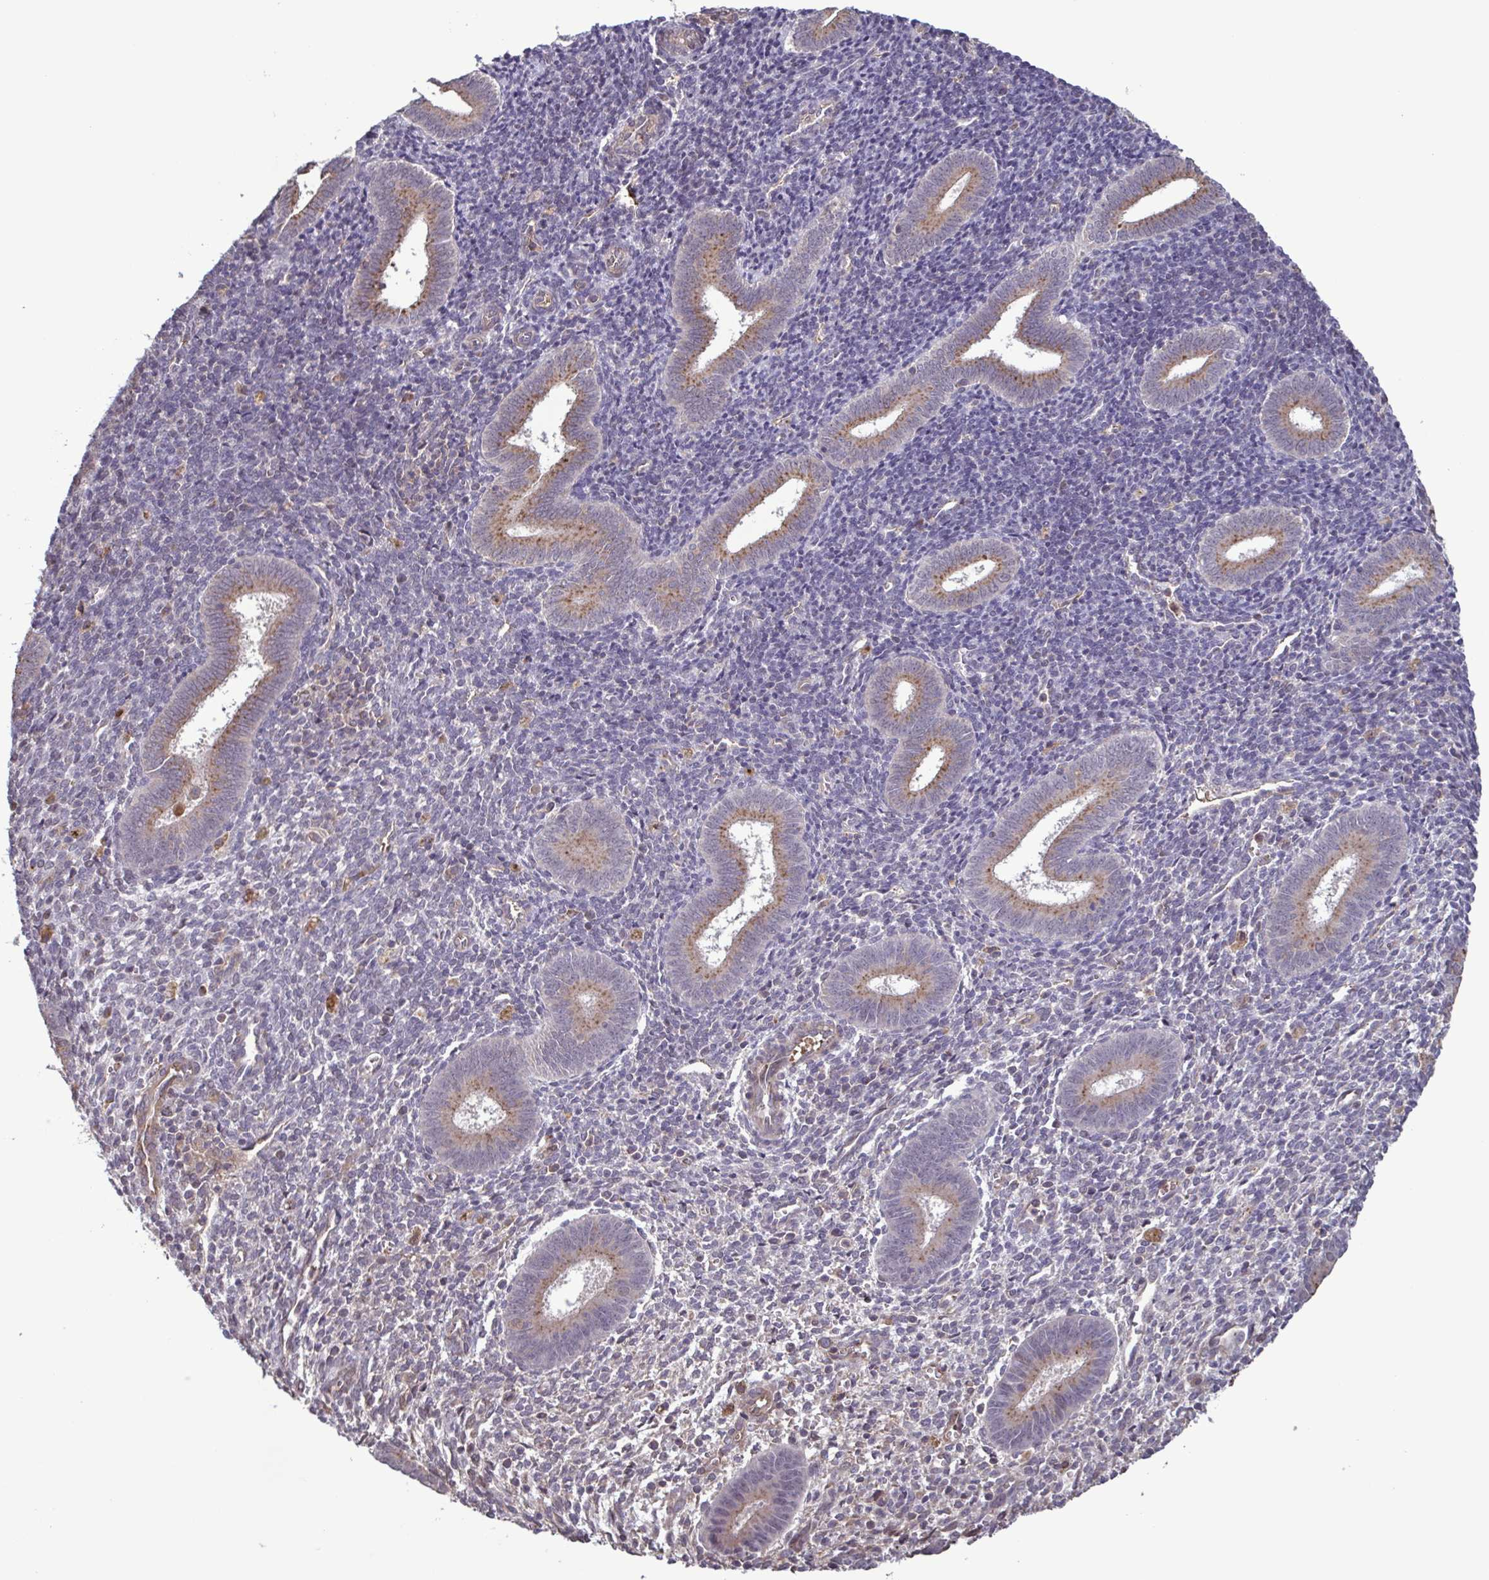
{"staining": {"intensity": "weak", "quantity": "25%-75%", "location": "cytoplasmic/membranous"}, "tissue": "endometrium", "cell_type": "Cells in endometrial stroma", "image_type": "normal", "snomed": [{"axis": "morphology", "description": "Normal tissue, NOS"}, {"axis": "topography", "description": "Endometrium"}], "caption": "Immunohistochemistry photomicrograph of unremarkable endometrium stained for a protein (brown), which demonstrates low levels of weak cytoplasmic/membranous positivity in about 25%-75% of cells in endometrial stroma.", "gene": "ZNF200", "patient": {"sex": "female", "age": 25}}